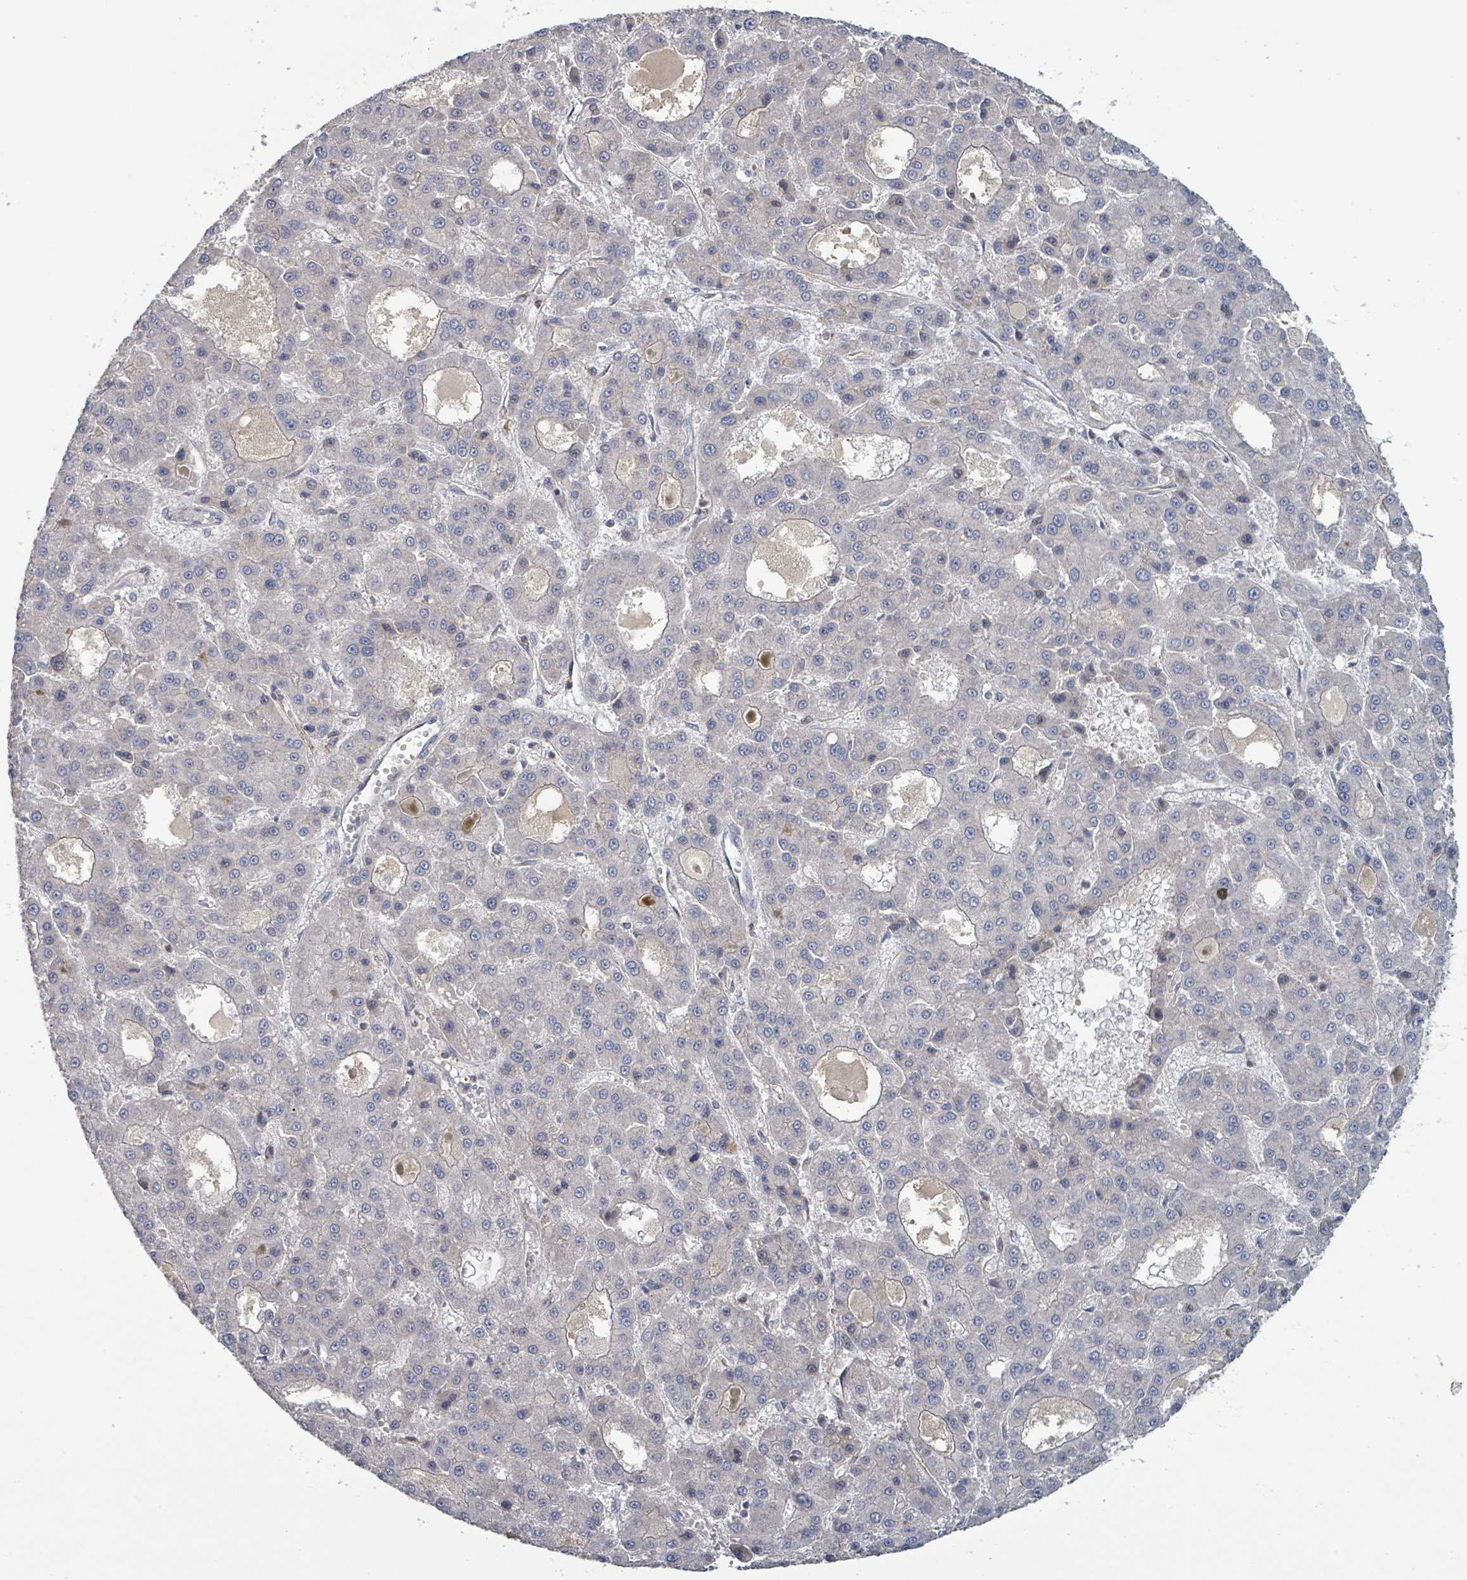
{"staining": {"intensity": "negative", "quantity": "none", "location": "none"}, "tissue": "liver cancer", "cell_type": "Tumor cells", "image_type": "cancer", "snomed": [{"axis": "morphology", "description": "Carcinoma, Hepatocellular, NOS"}, {"axis": "topography", "description": "Liver"}], "caption": "This is an immunohistochemistry (IHC) histopathology image of liver cancer. There is no positivity in tumor cells.", "gene": "COL5A3", "patient": {"sex": "male", "age": 70}}